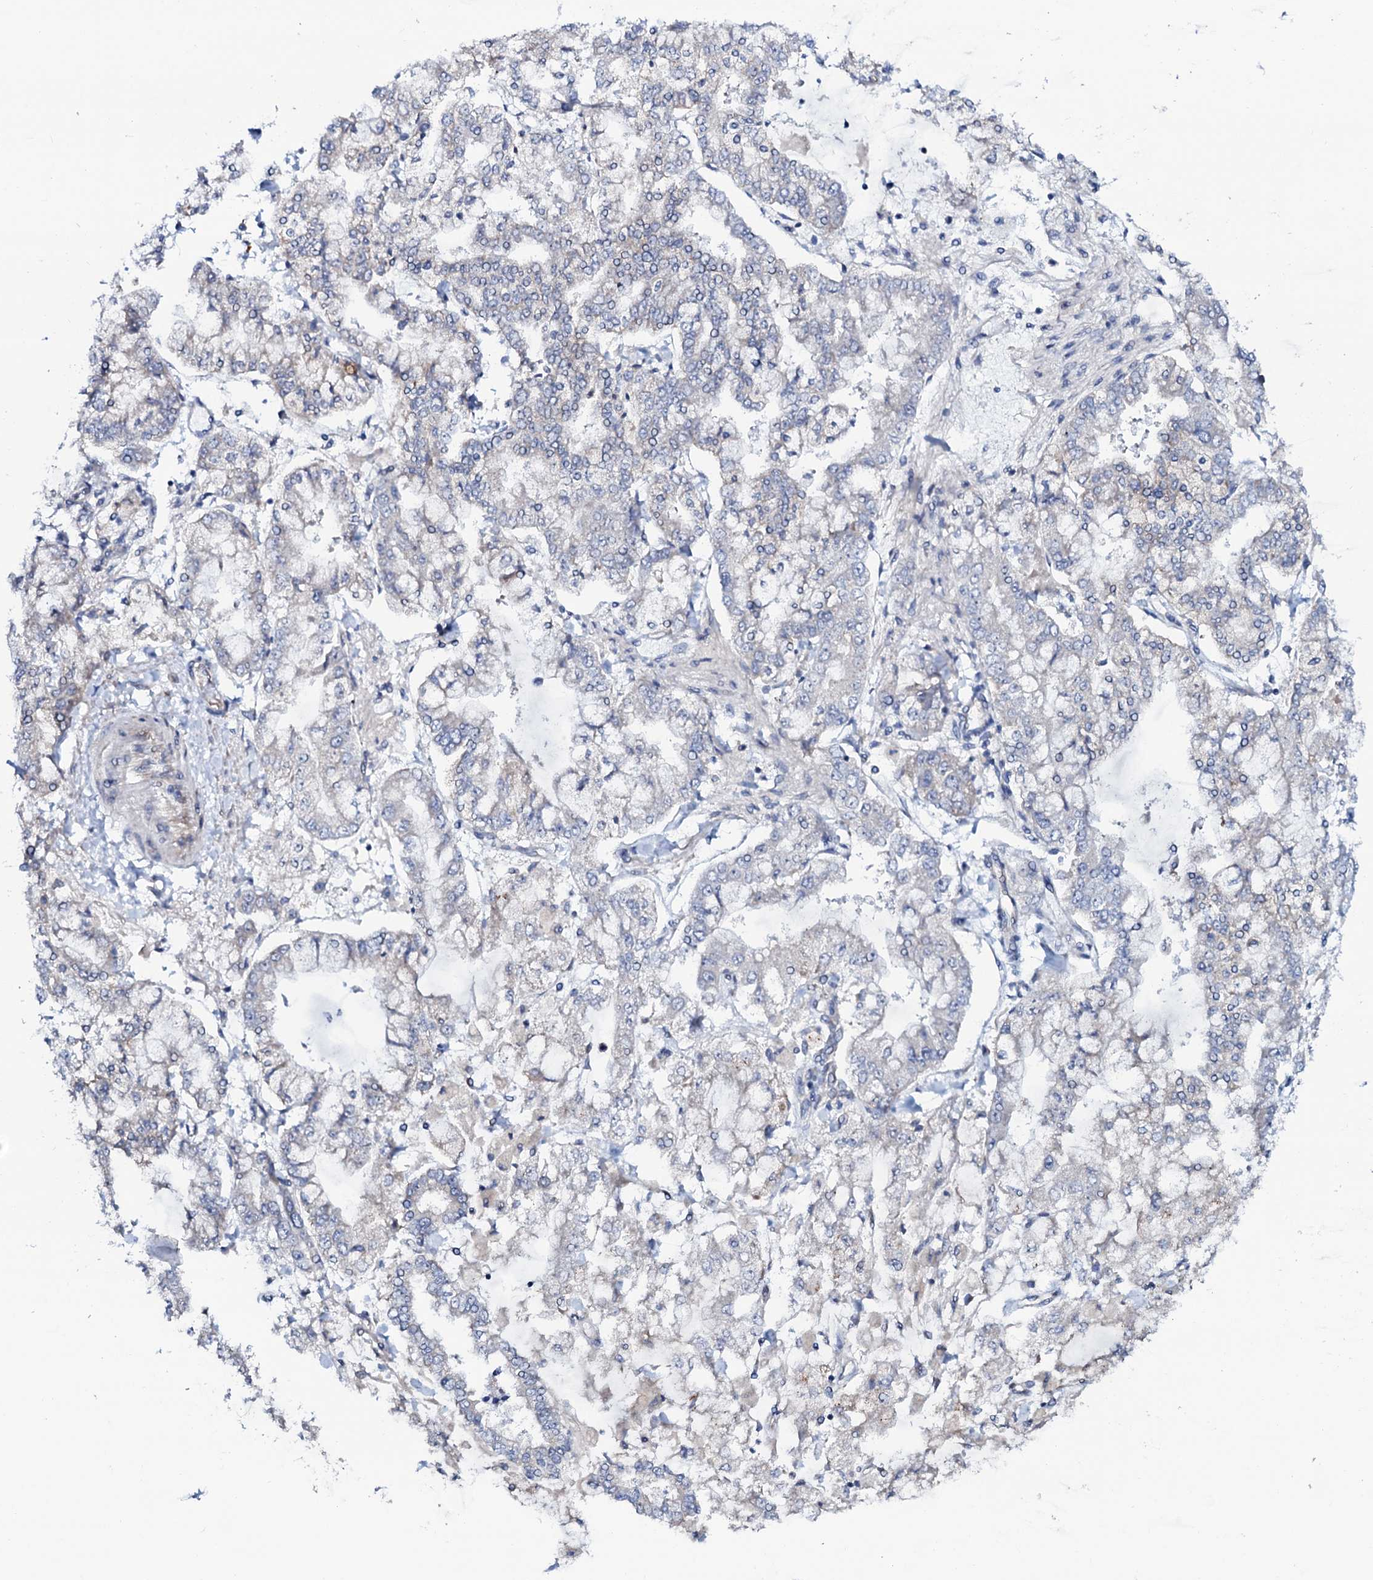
{"staining": {"intensity": "negative", "quantity": "none", "location": "none"}, "tissue": "stomach cancer", "cell_type": "Tumor cells", "image_type": "cancer", "snomed": [{"axis": "morphology", "description": "Normal tissue, NOS"}, {"axis": "morphology", "description": "Adenocarcinoma, NOS"}, {"axis": "topography", "description": "Stomach, upper"}, {"axis": "topography", "description": "Stomach"}], "caption": "Micrograph shows no protein expression in tumor cells of stomach cancer tissue. (DAB (3,3'-diaminobenzidine) IHC visualized using brightfield microscopy, high magnification).", "gene": "STARD13", "patient": {"sex": "male", "age": 76}}